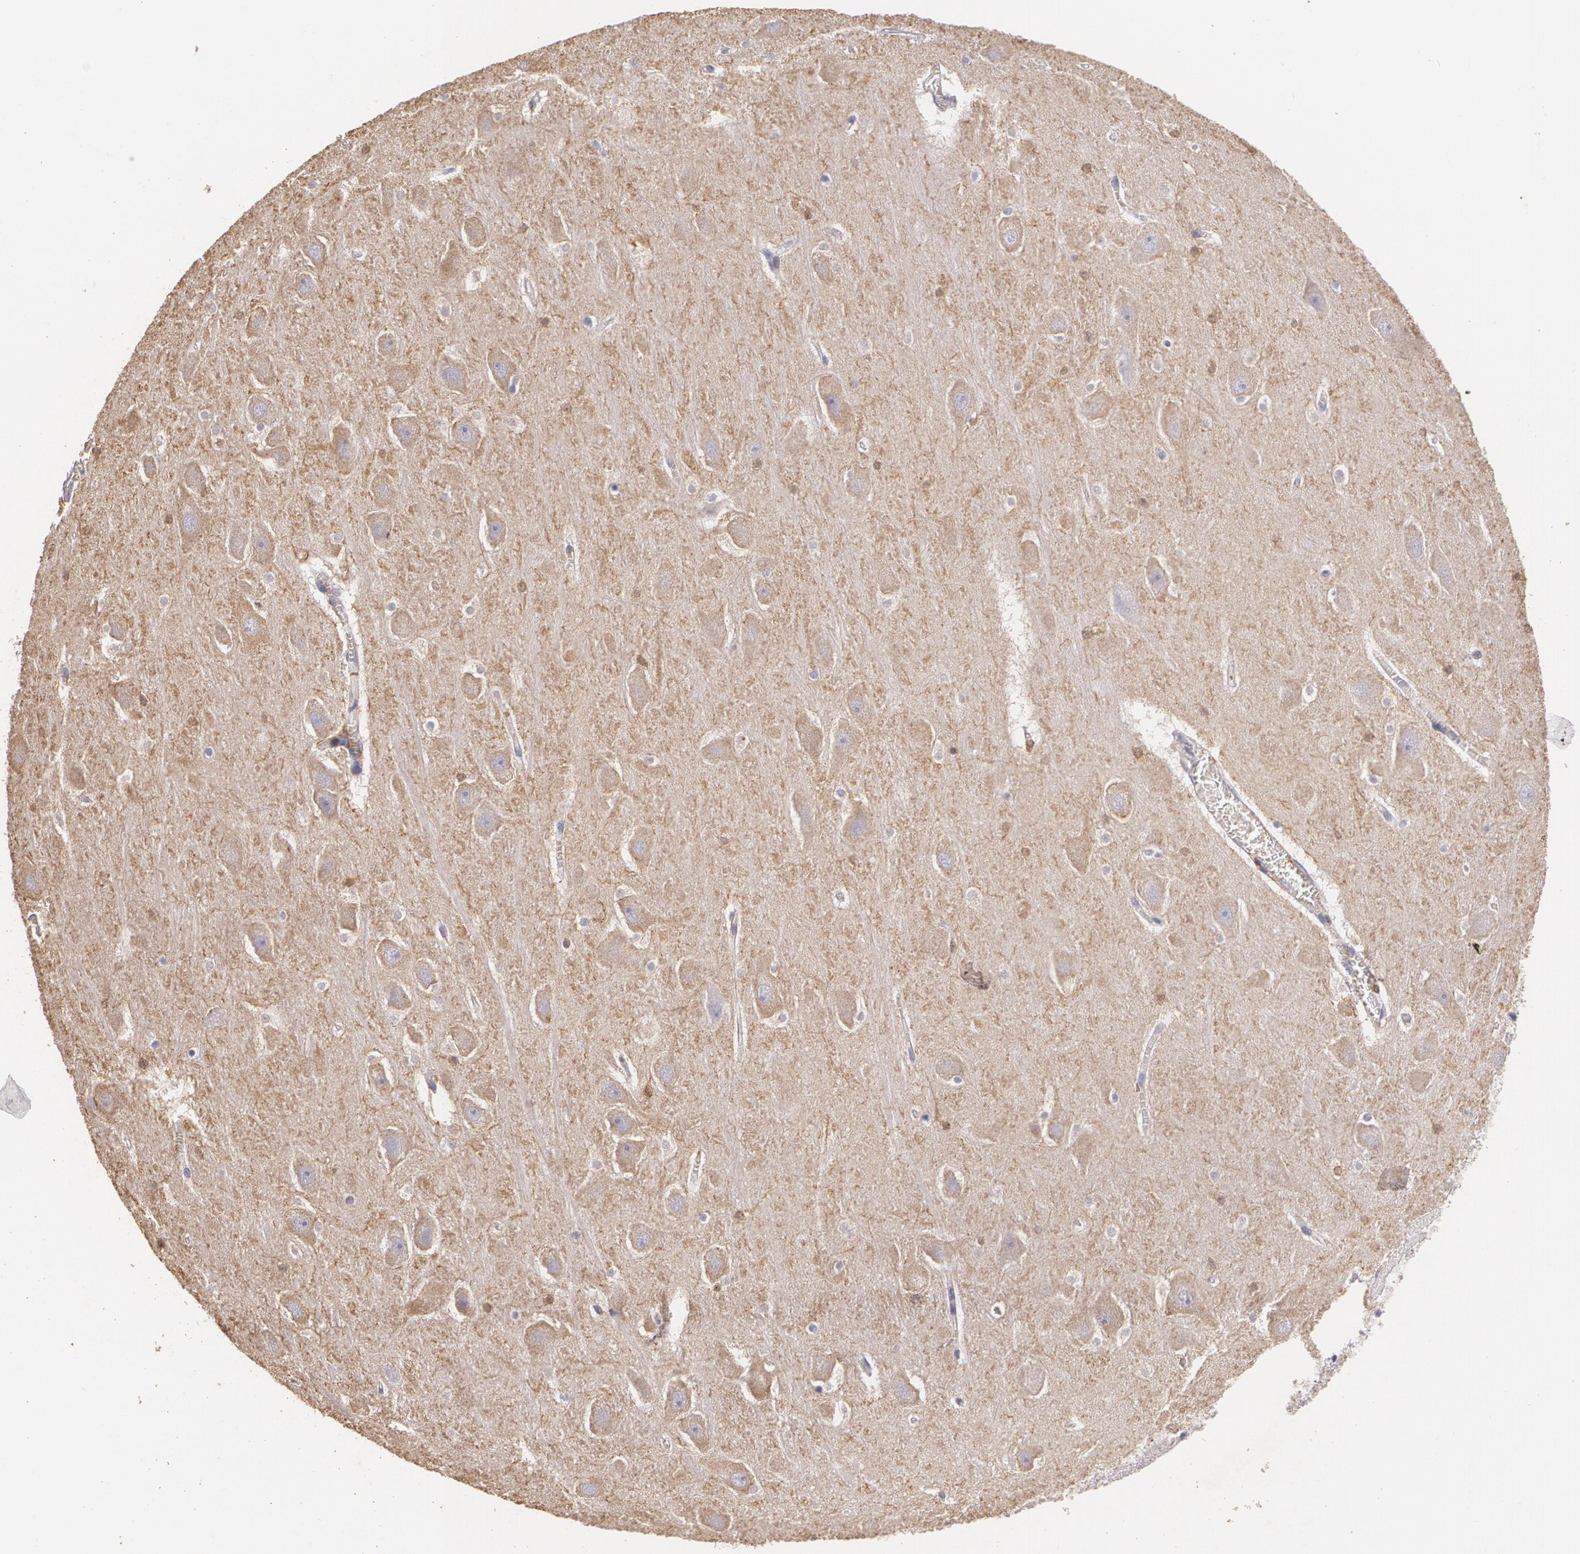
{"staining": {"intensity": "weak", "quantity": "<25%", "location": "cytoplasmic/membranous"}, "tissue": "hippocampus", "cell_type": "Glial cells", "image_type": "normal", "snomed": [{"axis": "morphology", "description": "Normal tissue, NOS"}, {"axis": "topography", "description": "Hippocampus"}], "caption": "A photomicrograph of hippocampus stained for a protein shows no brown staining in glial cells.", "gene": "TGFBR1", "patient": {"sex": "male", "age": 45}}